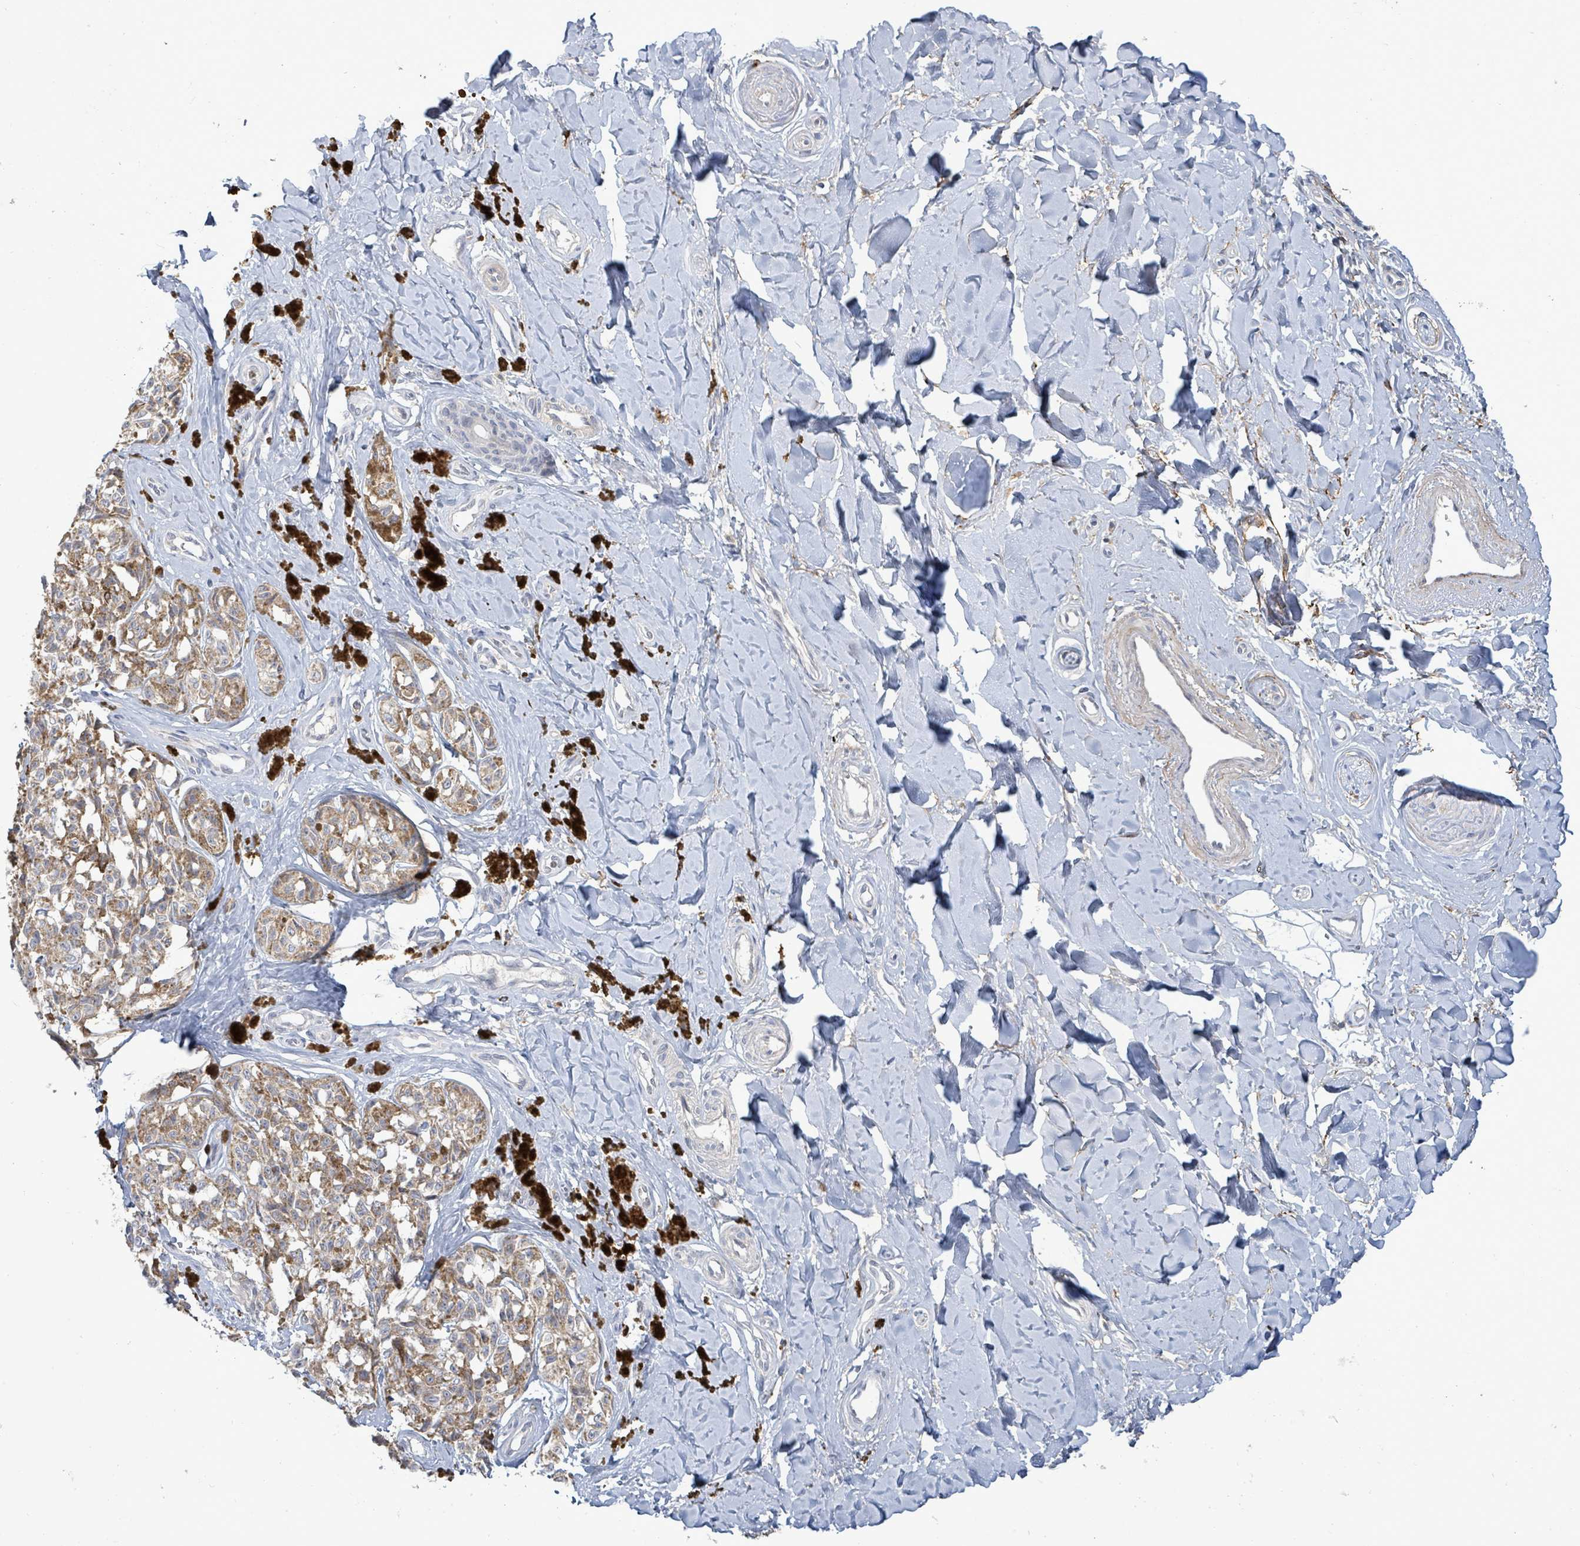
{"staining": {"intensity": "moderate", "quantity": ">75%", "location": "cytoplasmic/membranous"}, "tissue": "melanoma", "cell_type": "Tumor cells", "image_type": "cancer", "snomed": [{"axis": "morphology", "description": "Malignant melanoma, NOS"}, {"axis": "topography", "description": "Skin"}], "caption": "Immunohistochemistry (IHC) of human malignant melanoma shows medium levels of moderate cytoplasmic/membranous staining in approximately >75% of tumor cells.", "gene": "ZFPM1", "patient": {"sex": "female", "age": 65}}